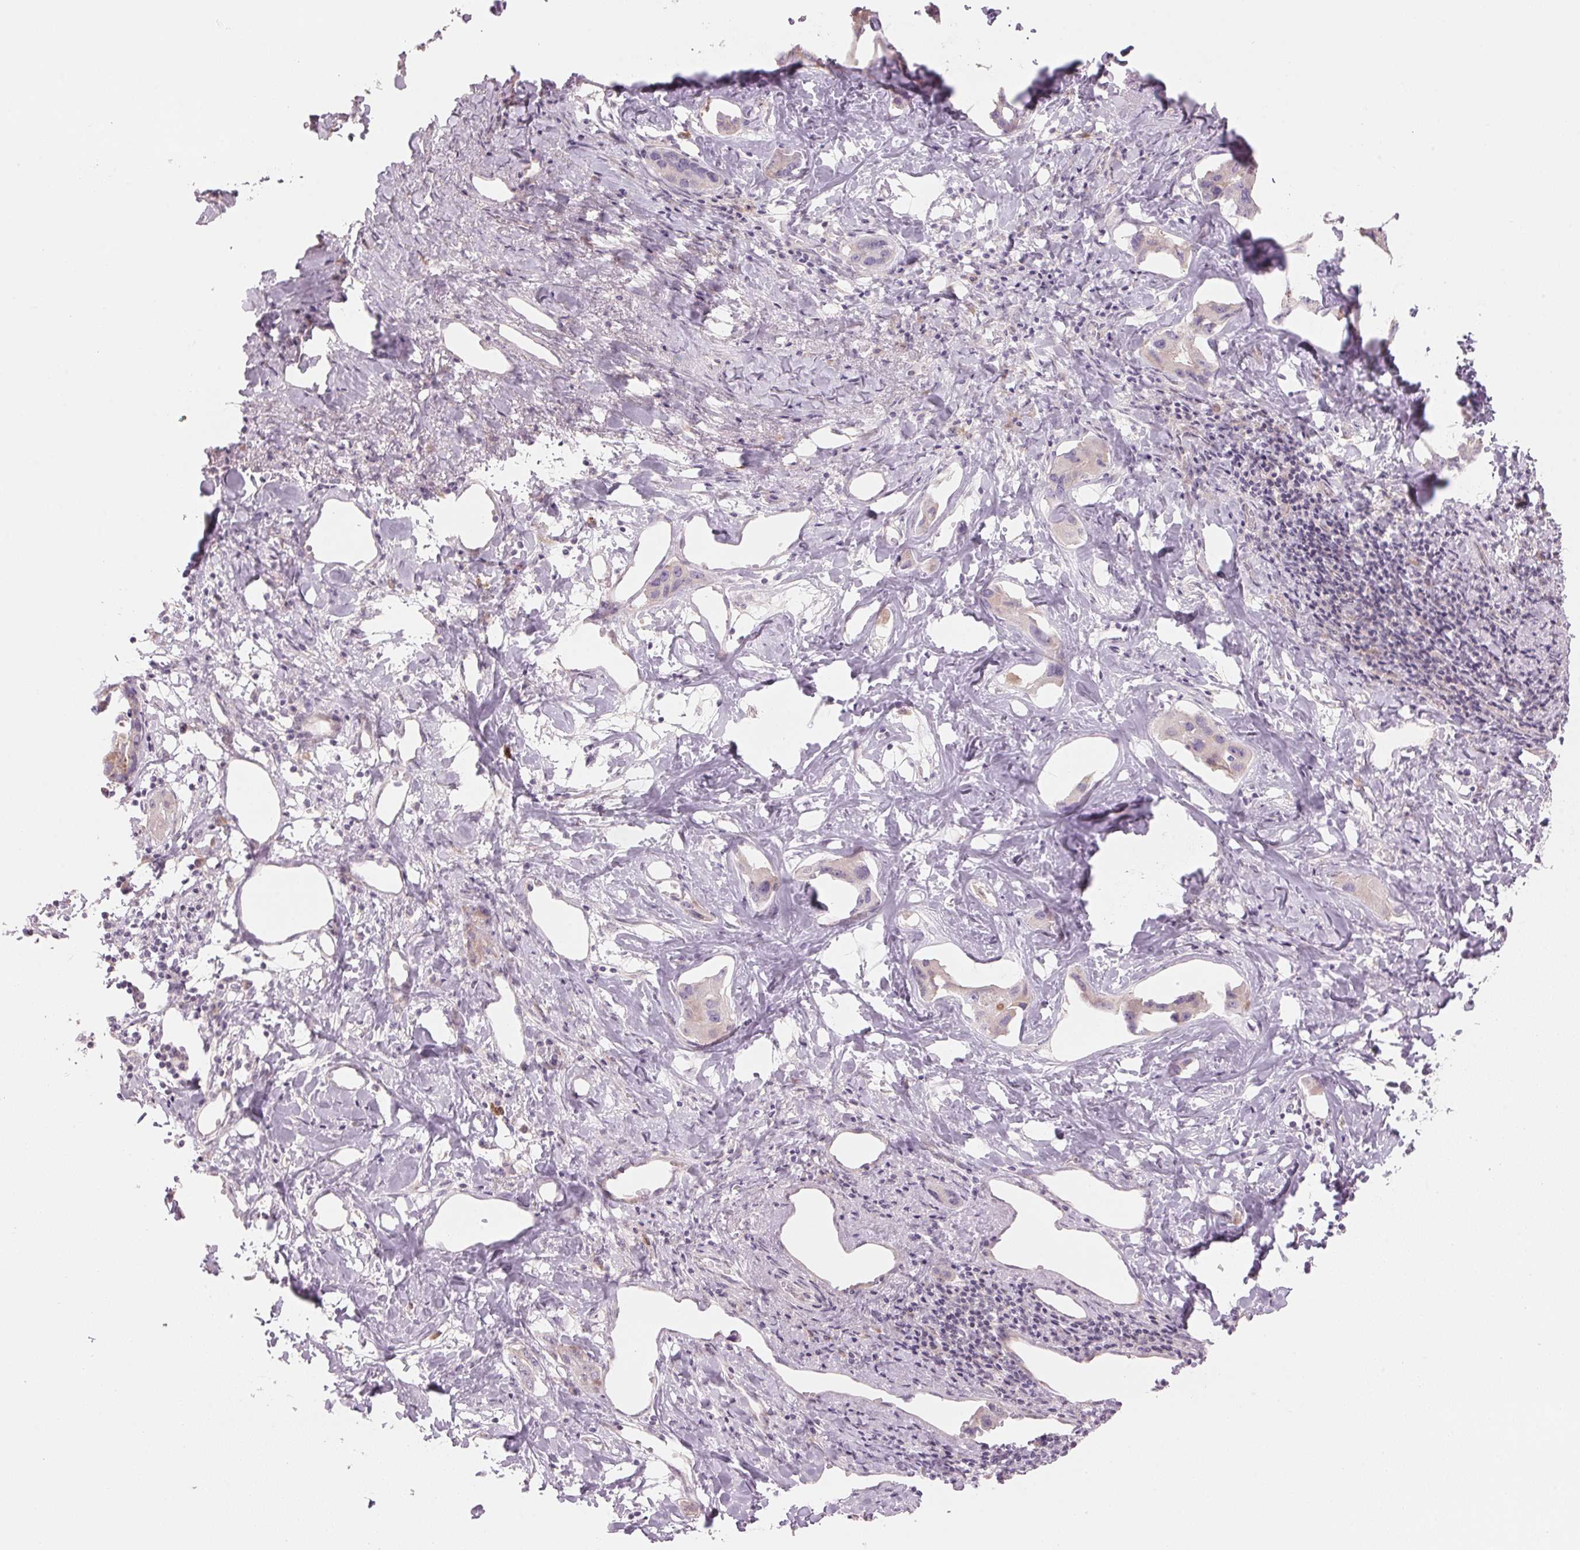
{"staining": {"intensity": "weak", "quantity": "<25%", "location": "cytoplasmic/membranous"}, "tissue": "liver cancer", "cell_type": "Tumor cells", "image_type": "cancer", "snomed": [{"axis": "morphology", "description": "Cholangiocarcinoma"}, {"axis": "topography", "description": "Liver"}], "caption": "Tumor cells show no significant protein staining in liver cancer.", "gene": "GNMT", "patient": {"sex": "male", "age": 59}}